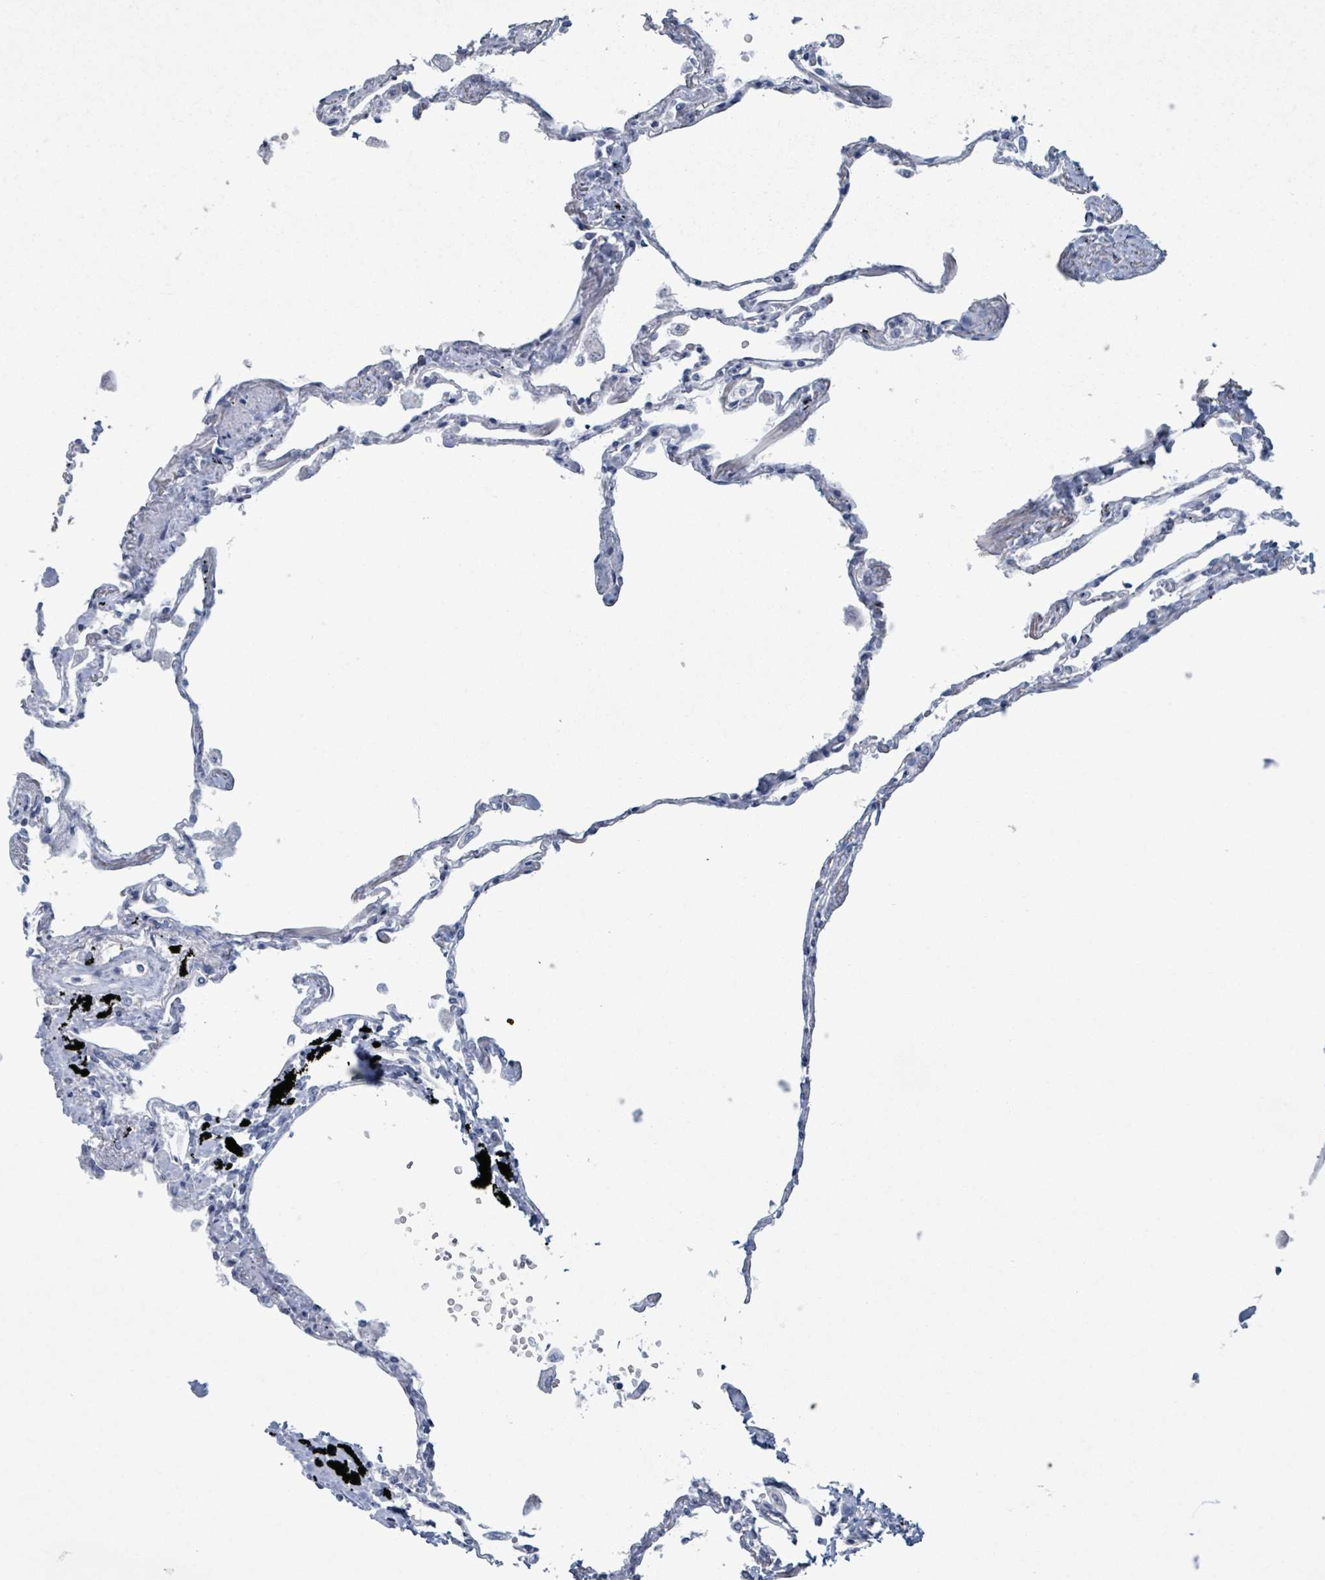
{"staining": {"intensity": "negative", "quantity": "none", "location": "none"}, "tissue": "lung", "cell_type": "Alveolar cells", "image_type": "normal", "snomed": [{"axis": "morphology", "description": "Normal tissue, NOS"}, {"axis": "topography", "description": "Lung"}], "caption": "Immunohistochemistry micrograph of normal lung stained for a protein (brown), which displays no positivity in alveolar cells. The staining was performed using DAB (3,3'-diaminobenzidine) to visualize the protein expression in brown, while the nuclei were stained in blue with hematoxylin (Magnification: 20x).", "gene": "CT45A10", "patient": {"sex": "female", "age": 67}}